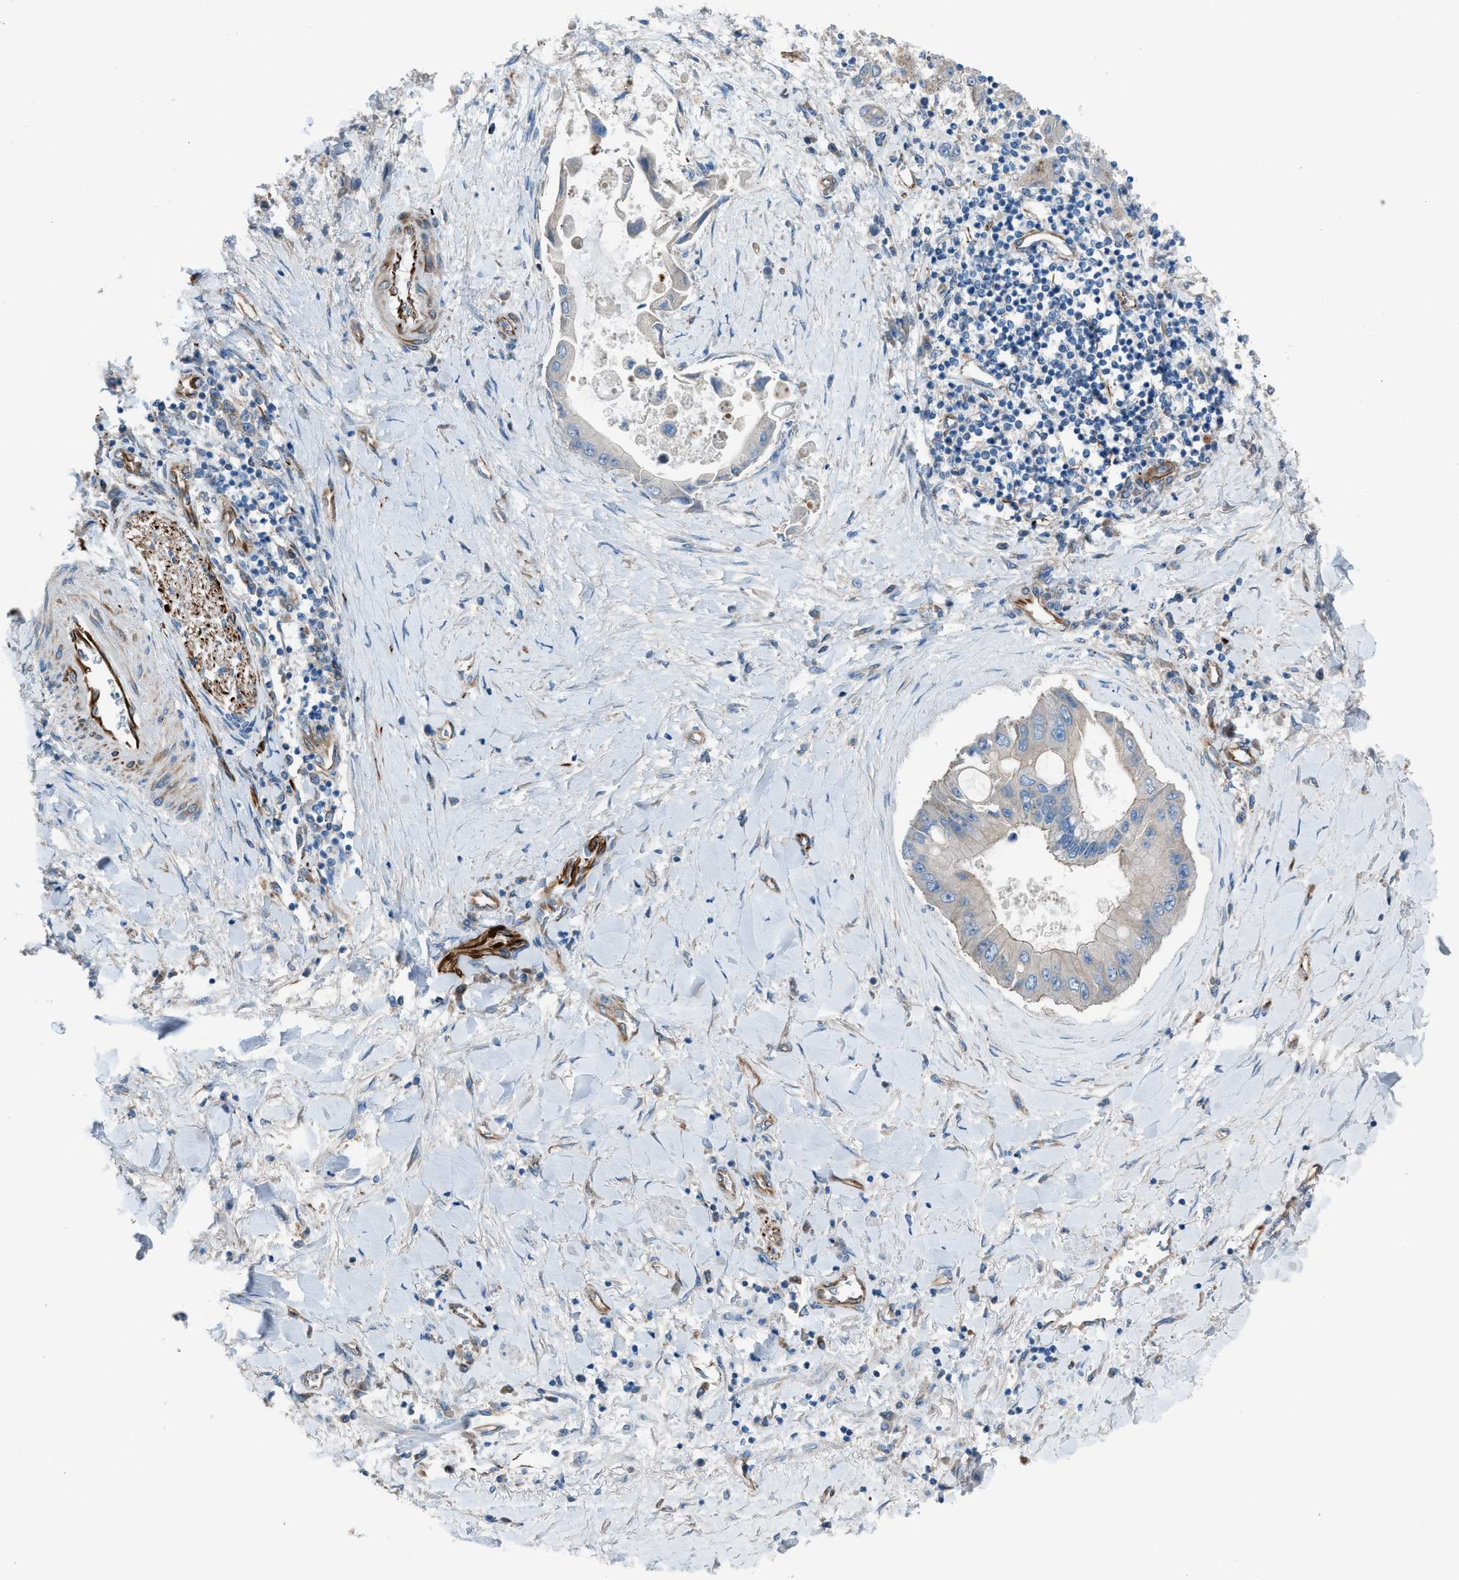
{"staining": {"intensity": "negative", "quantity": "none", "location": "none"}, "tissue": "liver cancer", "cell_type": "Tumor cells", "image_type": "cancer", "snomed": [{"axis": "morphology", "description": "Cholangiocarcinoma"}, {"axis": "topography", "description": "Liver"}], "caption": "DAB (3,3'-diaminobenzidine) immunohistochemical staining of liver cancer reveals no significant expression in tumor cells.", "gene": "CABP7", "patient": {"sex": "male", "age": 50}}